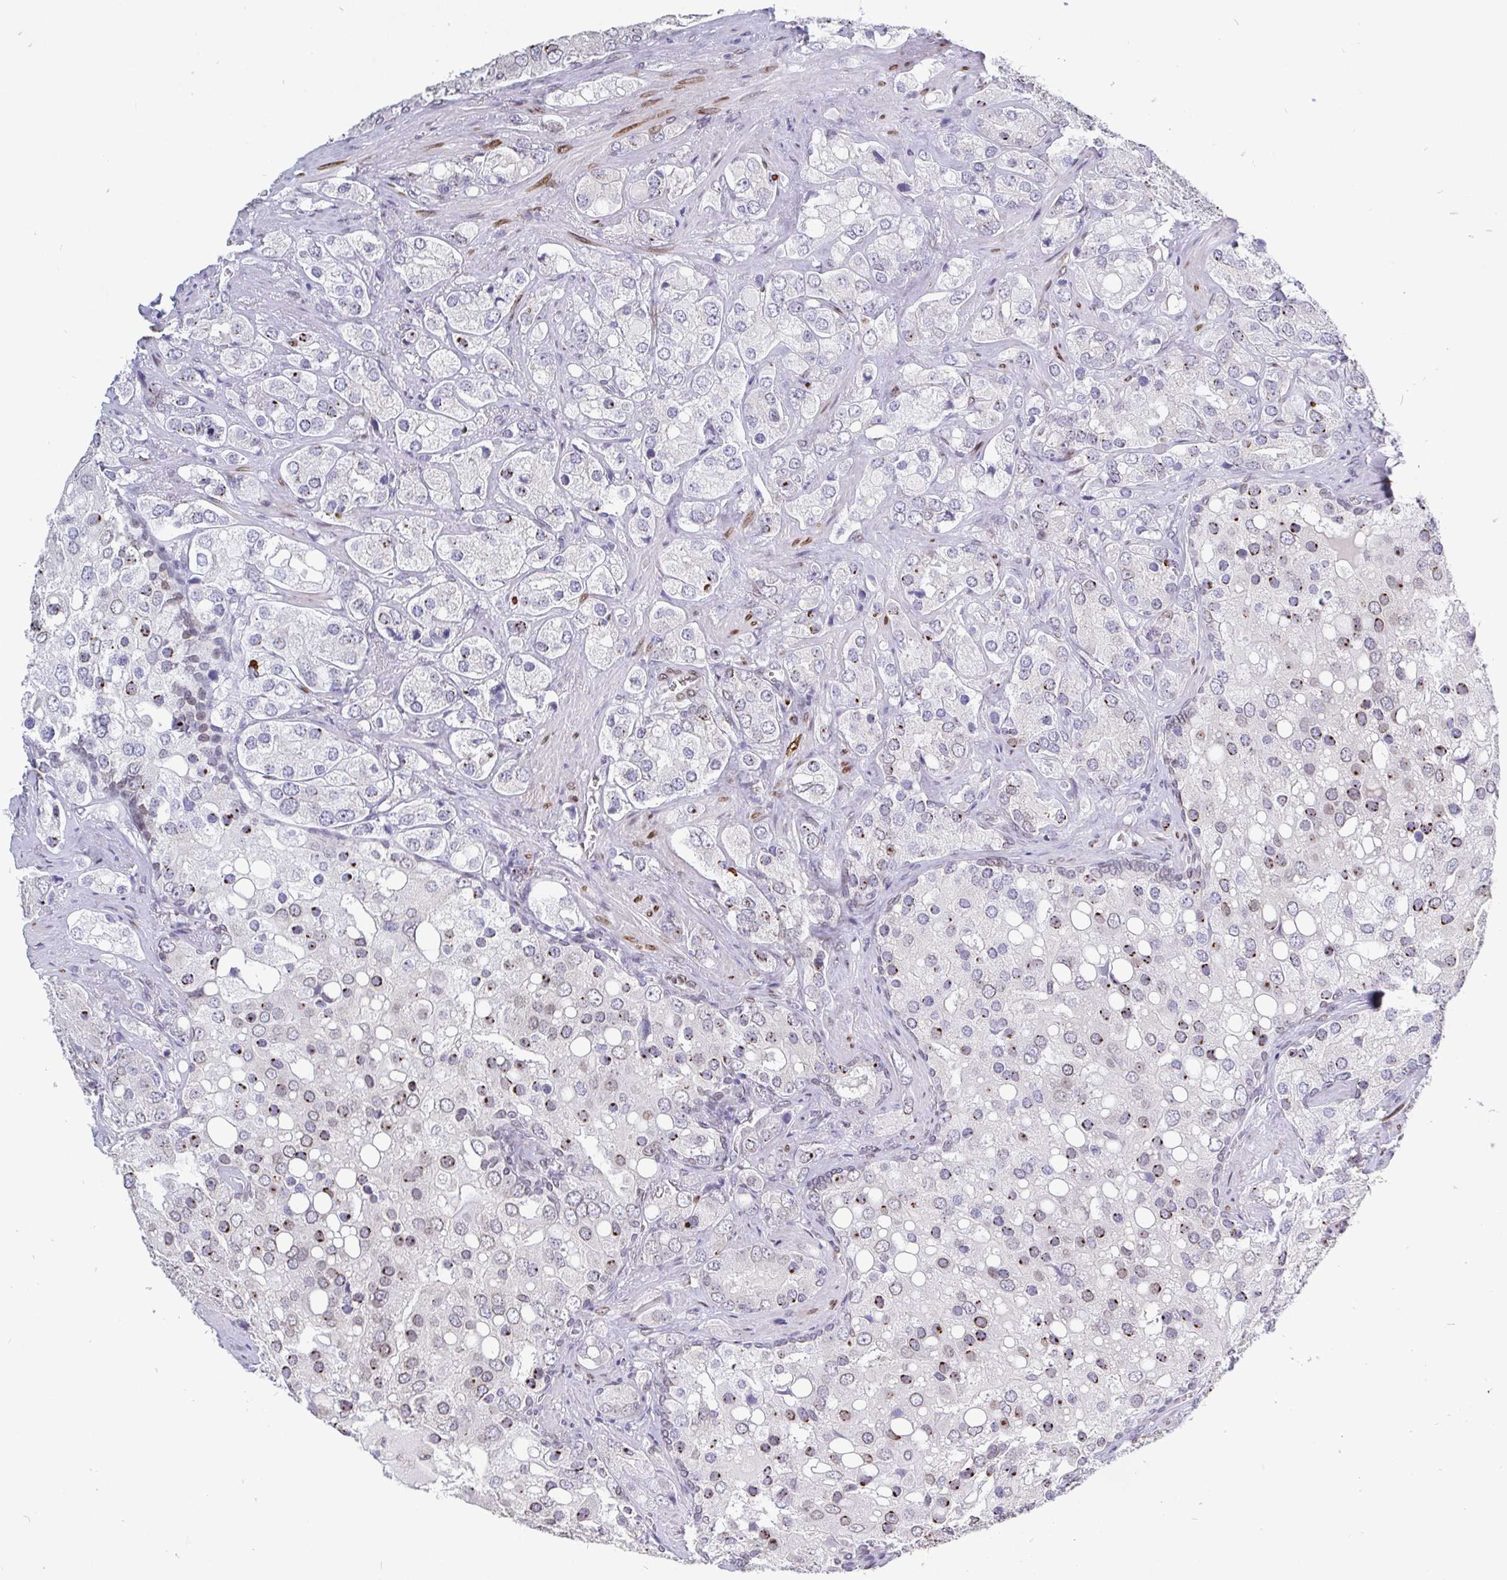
{"staining": {"intensity": "moderate", "quantity": "25%-75%", "location": "cytoplasmic/membranous,nuclear"}, "tissue": "prostate cancer", "cell_type": "Tumor cells", "image_type": "cancer", "snomed": [{"axis": "morphology", "description": "Adenocarcinoma, High grade"}, {"axis": "topography", "description": "Prostate"}], "caption": "IHC histopathology image of prostate cancer (adenocarcinoma (high-grade)) stained for a protein (brown), which shows medium levels of moderate cytoplasmic/membranous and nuclear positivity in about 25%-75% of tumor cells.", "gene": "EMD", "patient": {"sex": "male", "age": 67}}